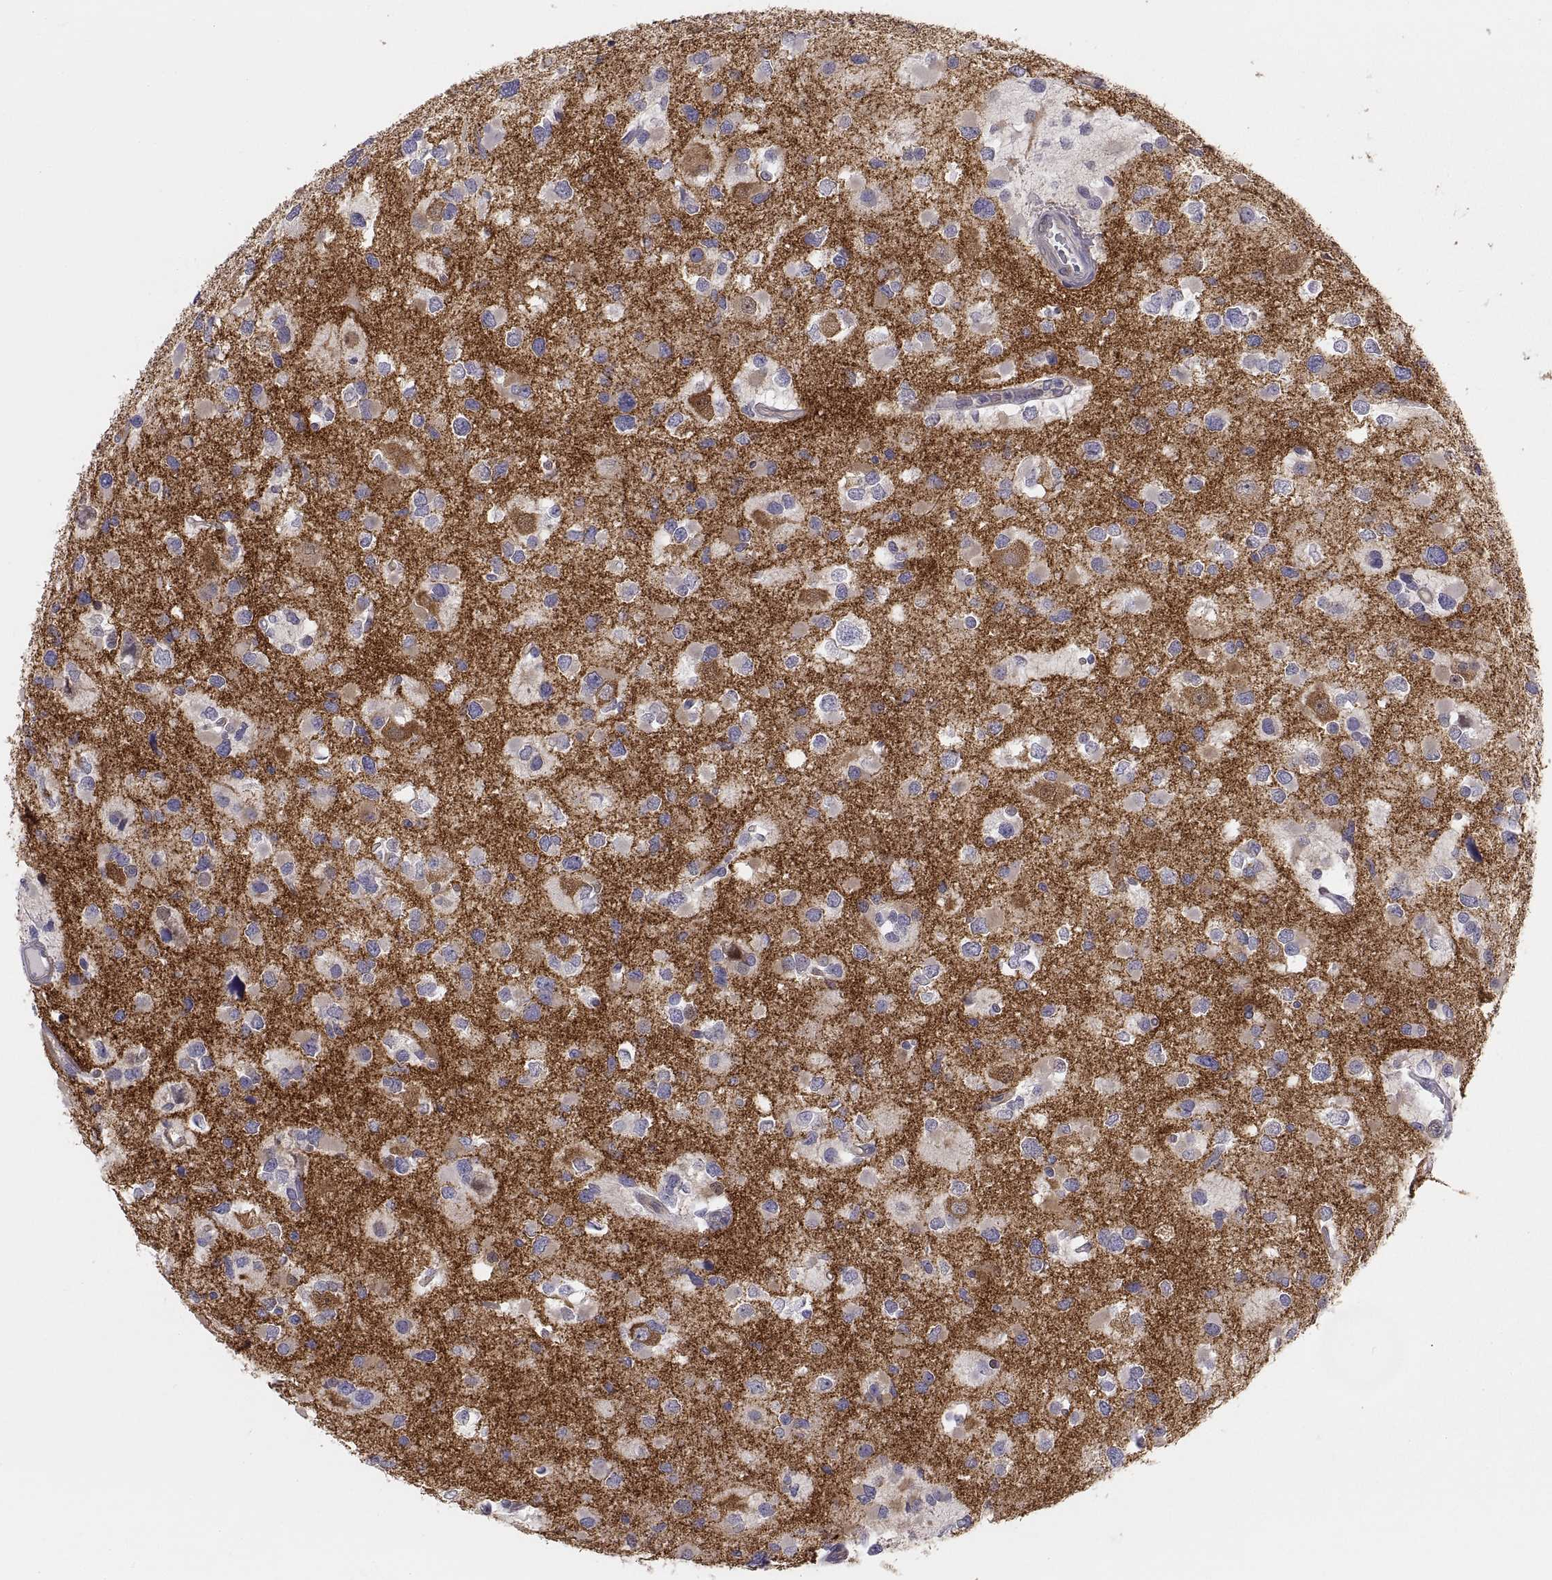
{"staining": {"intensity": "negative", "quantity": "none", "location": "none"}, "tissue": "glioma", "cell_type": "Tumor cells", "image_type": "cancer", "snomed": [{"axis": "morphology", "description": "Glioma, malignant, Low grade"}, {"axis": "topography", "description": "Brain"}], "caption": "Tumor cells show no significant protein positivity in glioma.", "gene": "STRC", "patient": {"sex": "female", "age": 32}}